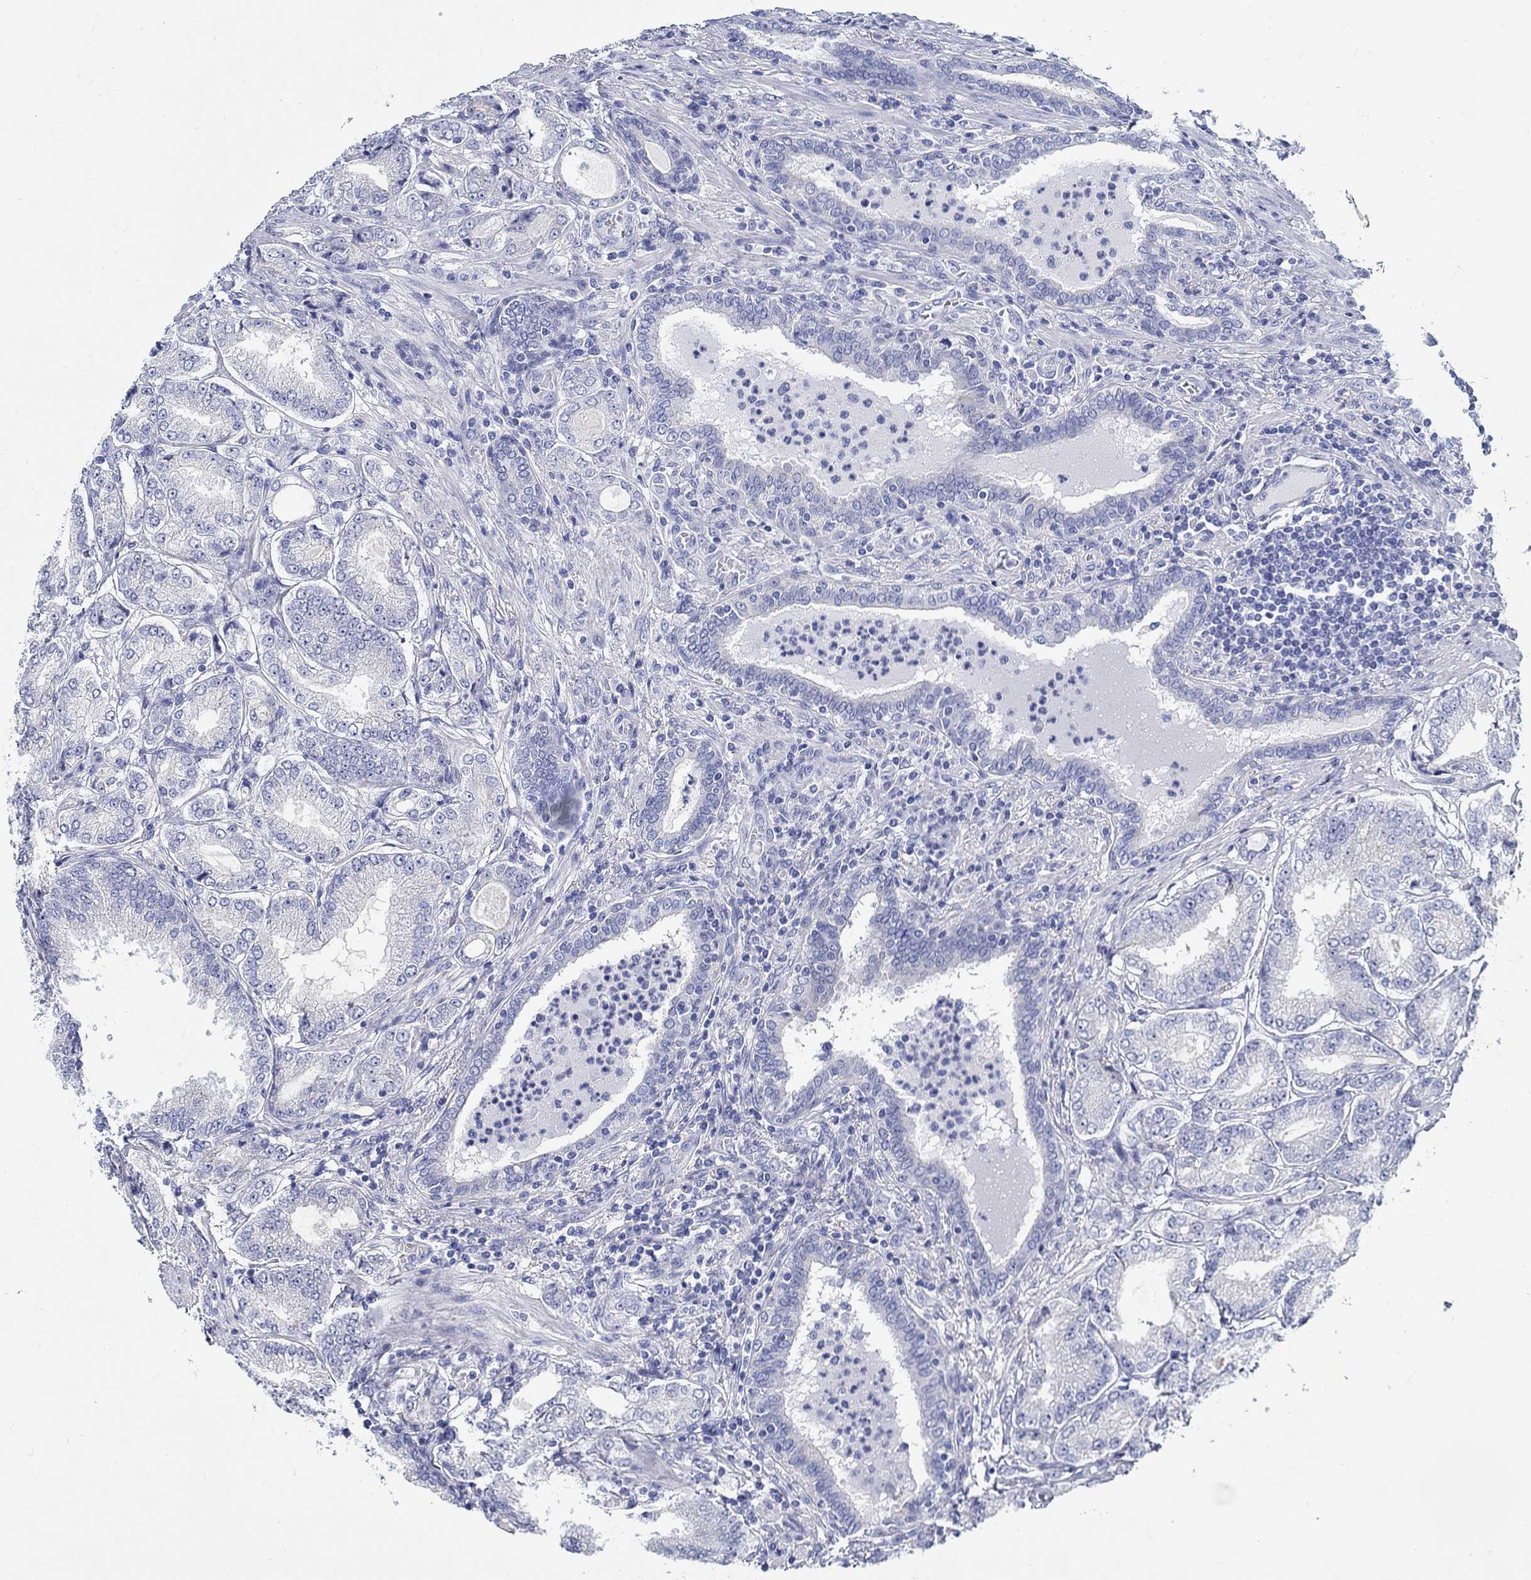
{"staining": {"intensity": "negative", "quantity": "none", "location": "none"}, "tissue": "prostate cancer", "cell_type": "Tumor cells", "image_type": "cancer", "snomed": [{"axis": "morphology", "description": "Adenocarcinoma, NOS"}, {"axis": "topography", "description": "Prostate"}], "caption": "Immunohistochemistry of human prostate adenocarcinoma displays no expression in tumor cells.", "gene": "RD3L", "patient": {"sex": "male", "age": 65}}